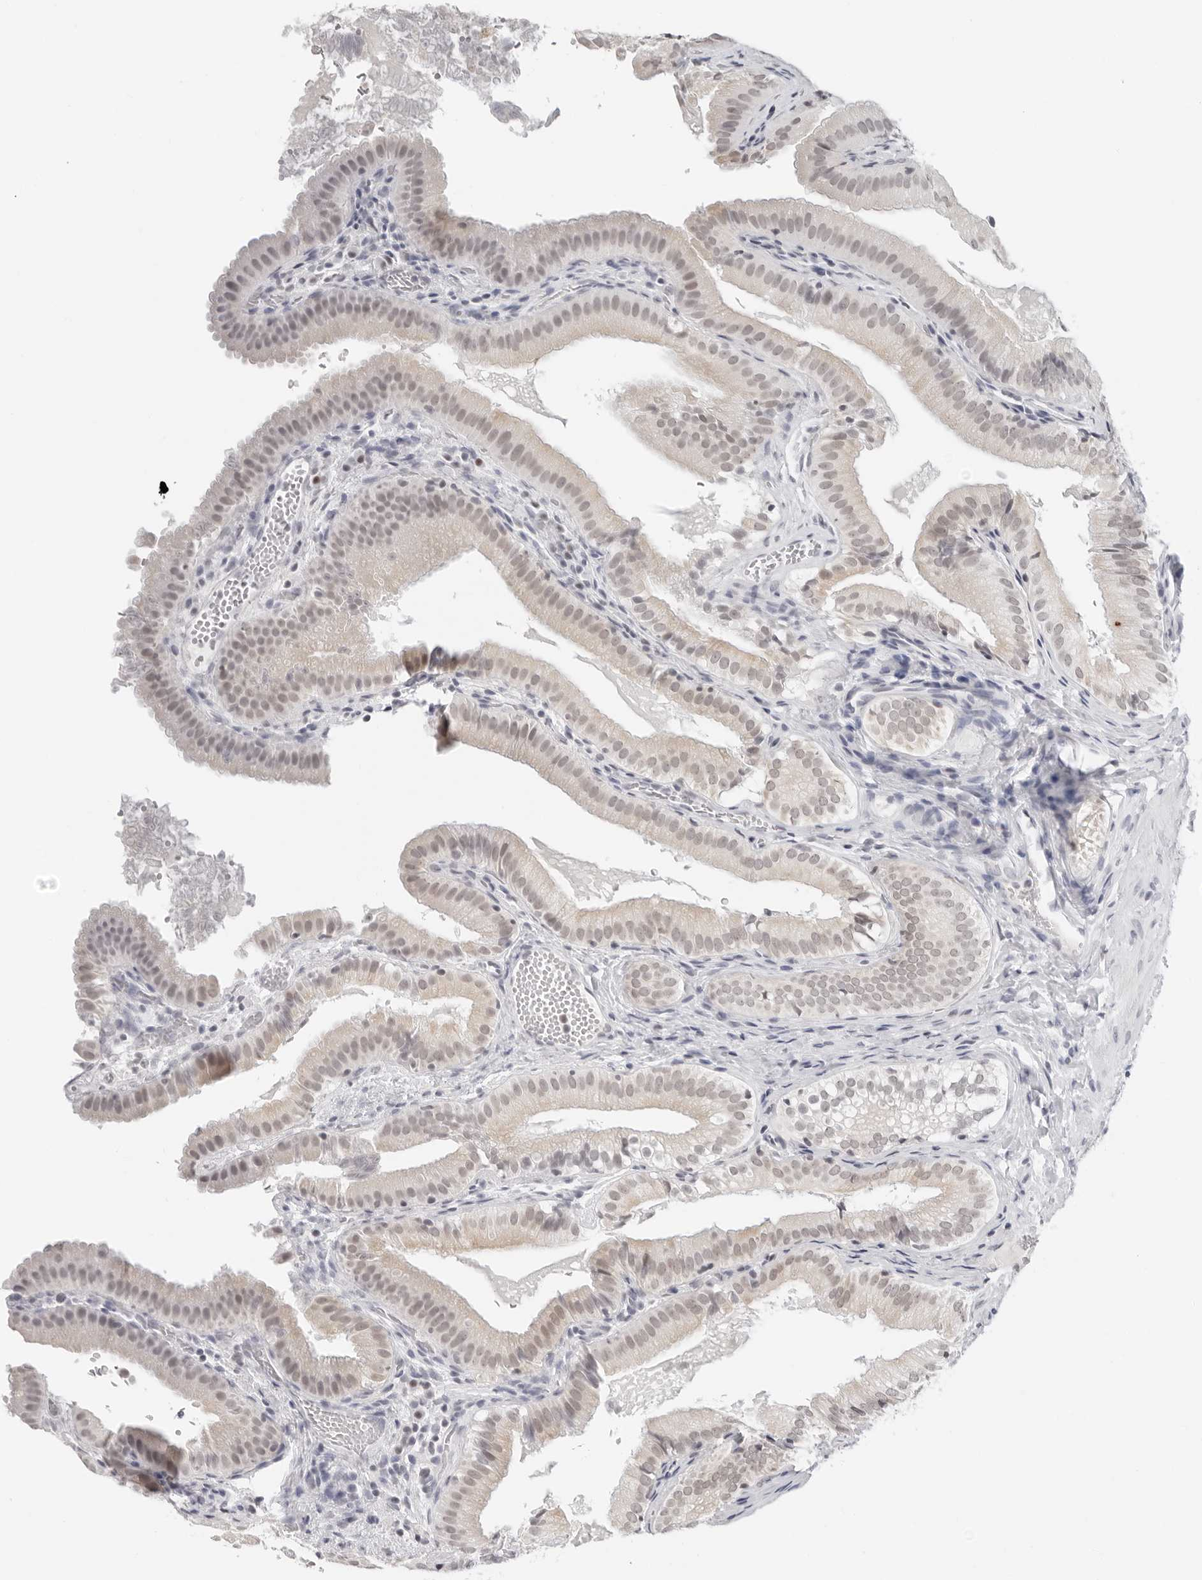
{"staining": {"intensity": "weak", "quantity": "<25%", "location": "cytoplasmic/membranous,nuclear"}, "tissue": "gallbladder", "cell_type": "Glandular cells", "image_type": "normal", "snomed": [{"axis": "morphology", "description": "Normal tissue, NOS"}, {"axis": "topography", "description": "Gallbladder"}], "caption": "IHC image of normal gallbladder: gallbladder stained with DAB displays no significant protein expression in glandular cells.", "gene": "FLG2", "patient": {"sex": "female", "age": 30}}